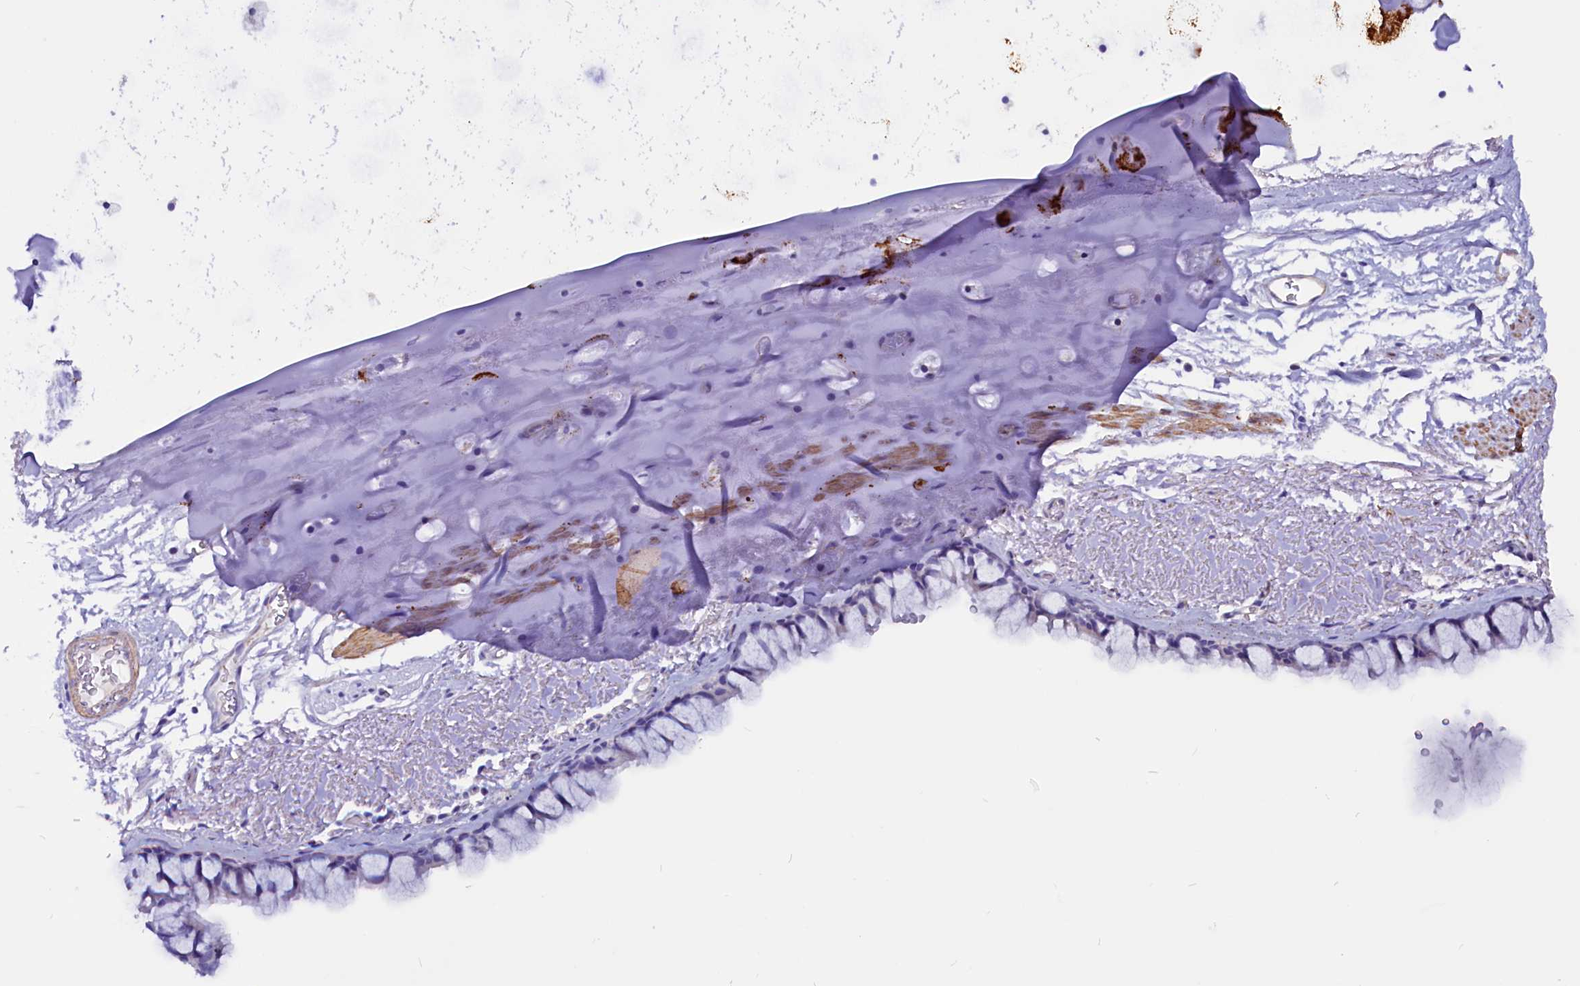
{"staining": {"intensity": "negative", "quantity": "none", "location": "none"}, "tissue": "bronchus", "cell_type": "Respiratory epithelial cells", "image_type": "normal", "snomed": [{"axis": "morphology", "description": "Normal tissue, NOS"}, {"axis": "topography", "description": "Bronchus"}], "caption": "Protein analysis of unremarkable bronchus shows no significant expression in respiratory epithelial cells.", "gene": "ZNF749", "patient": {"sex": "male", "age": 65}}